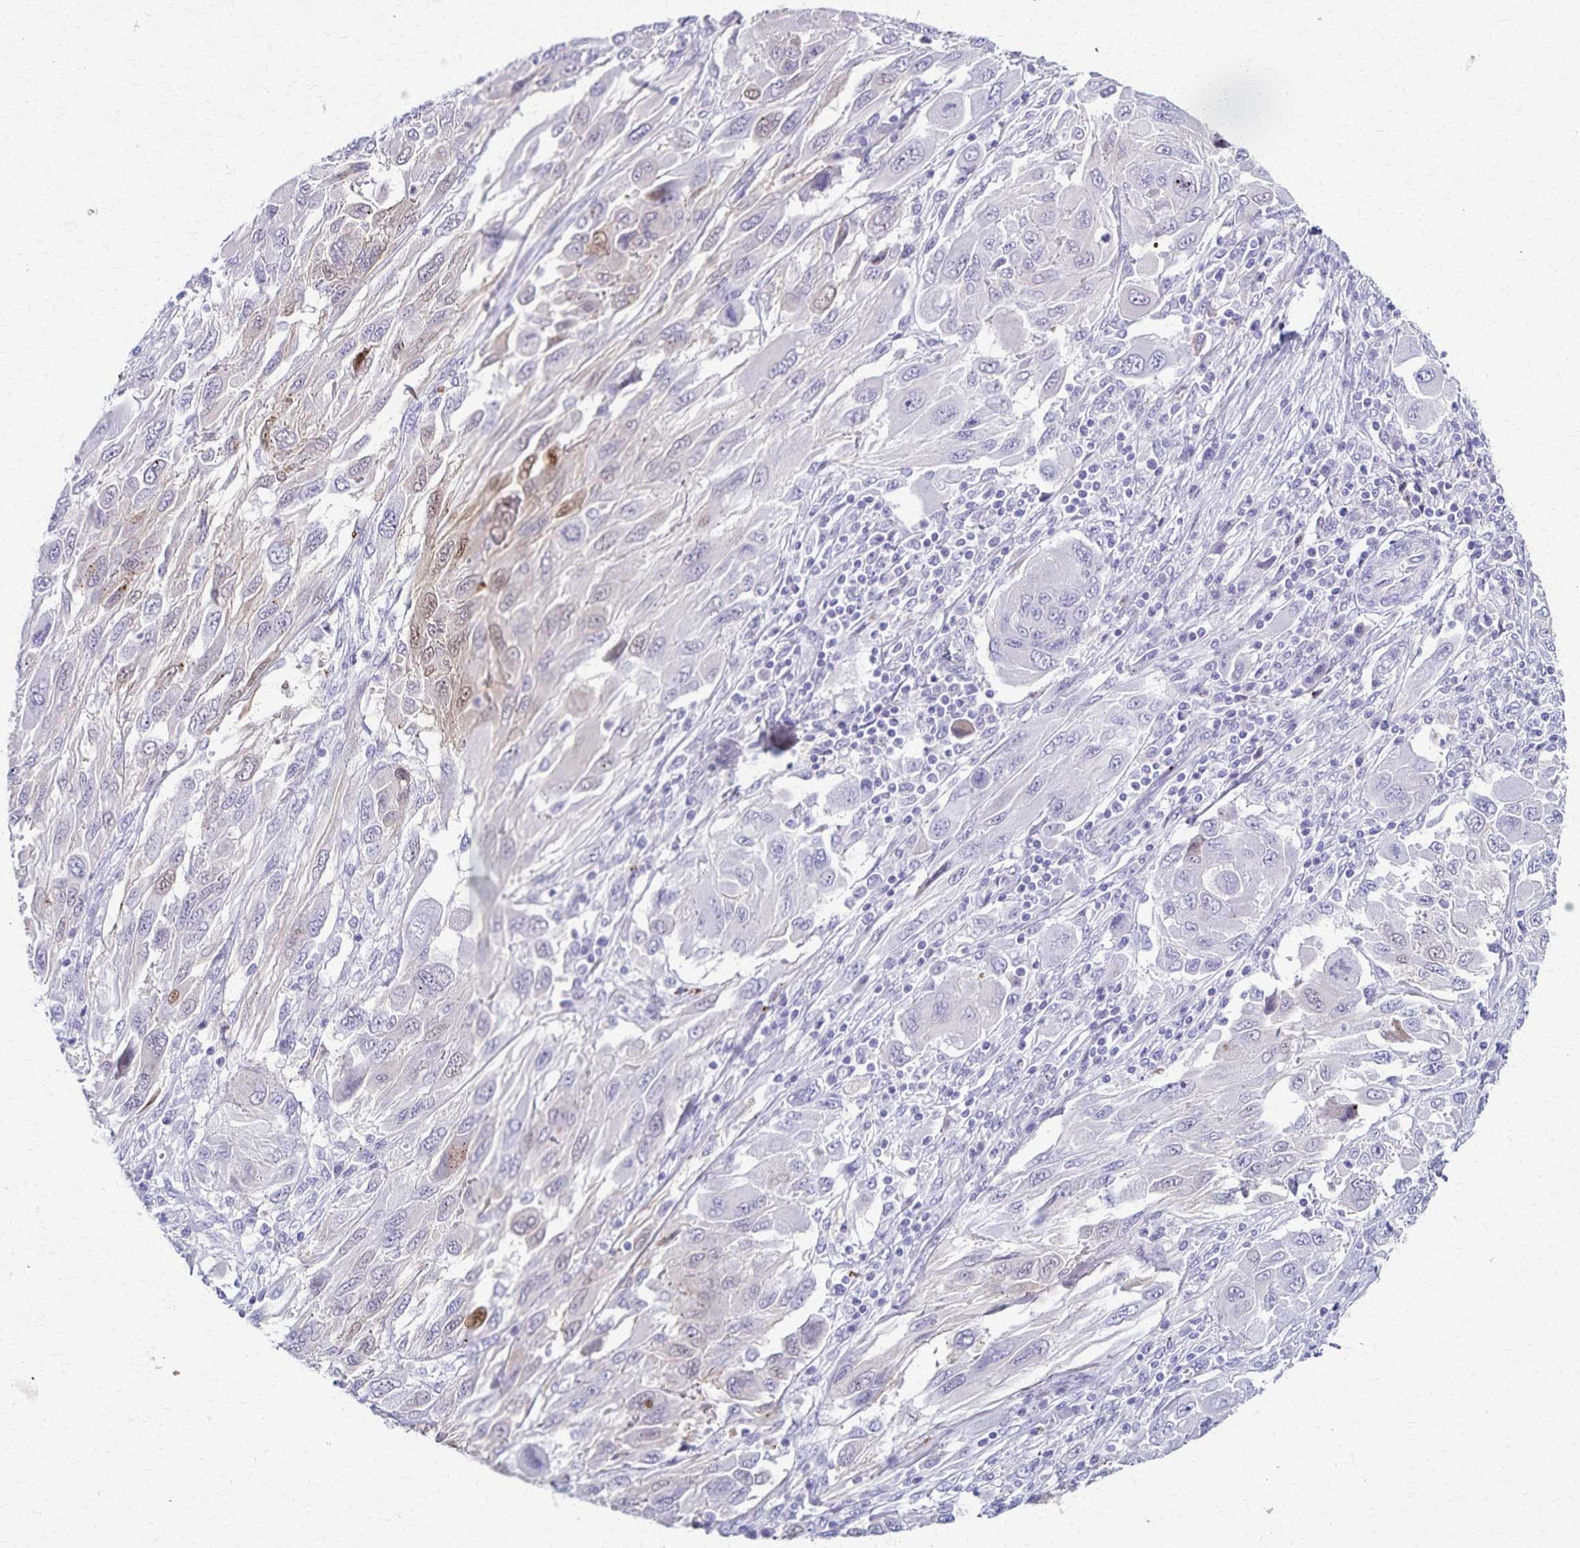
{"staining": {"intensity": "negative", "quantity": "none", "location": "none"}, "tissue": "melanoma", "cell_type": "Tumor cells", "image_type": "cancer", "snomed": [{"axis": "morphology", "description": "Malignant melanoma, NOS"}, {"axis": "topography", "description": "Skin"}], "caption": "This is an immunohistochemistry micrograph of malignant melanoma. There is no staining in tumor cells.", "gene": "TMEM60", "patient": {"sex": "female", "age": 91}}